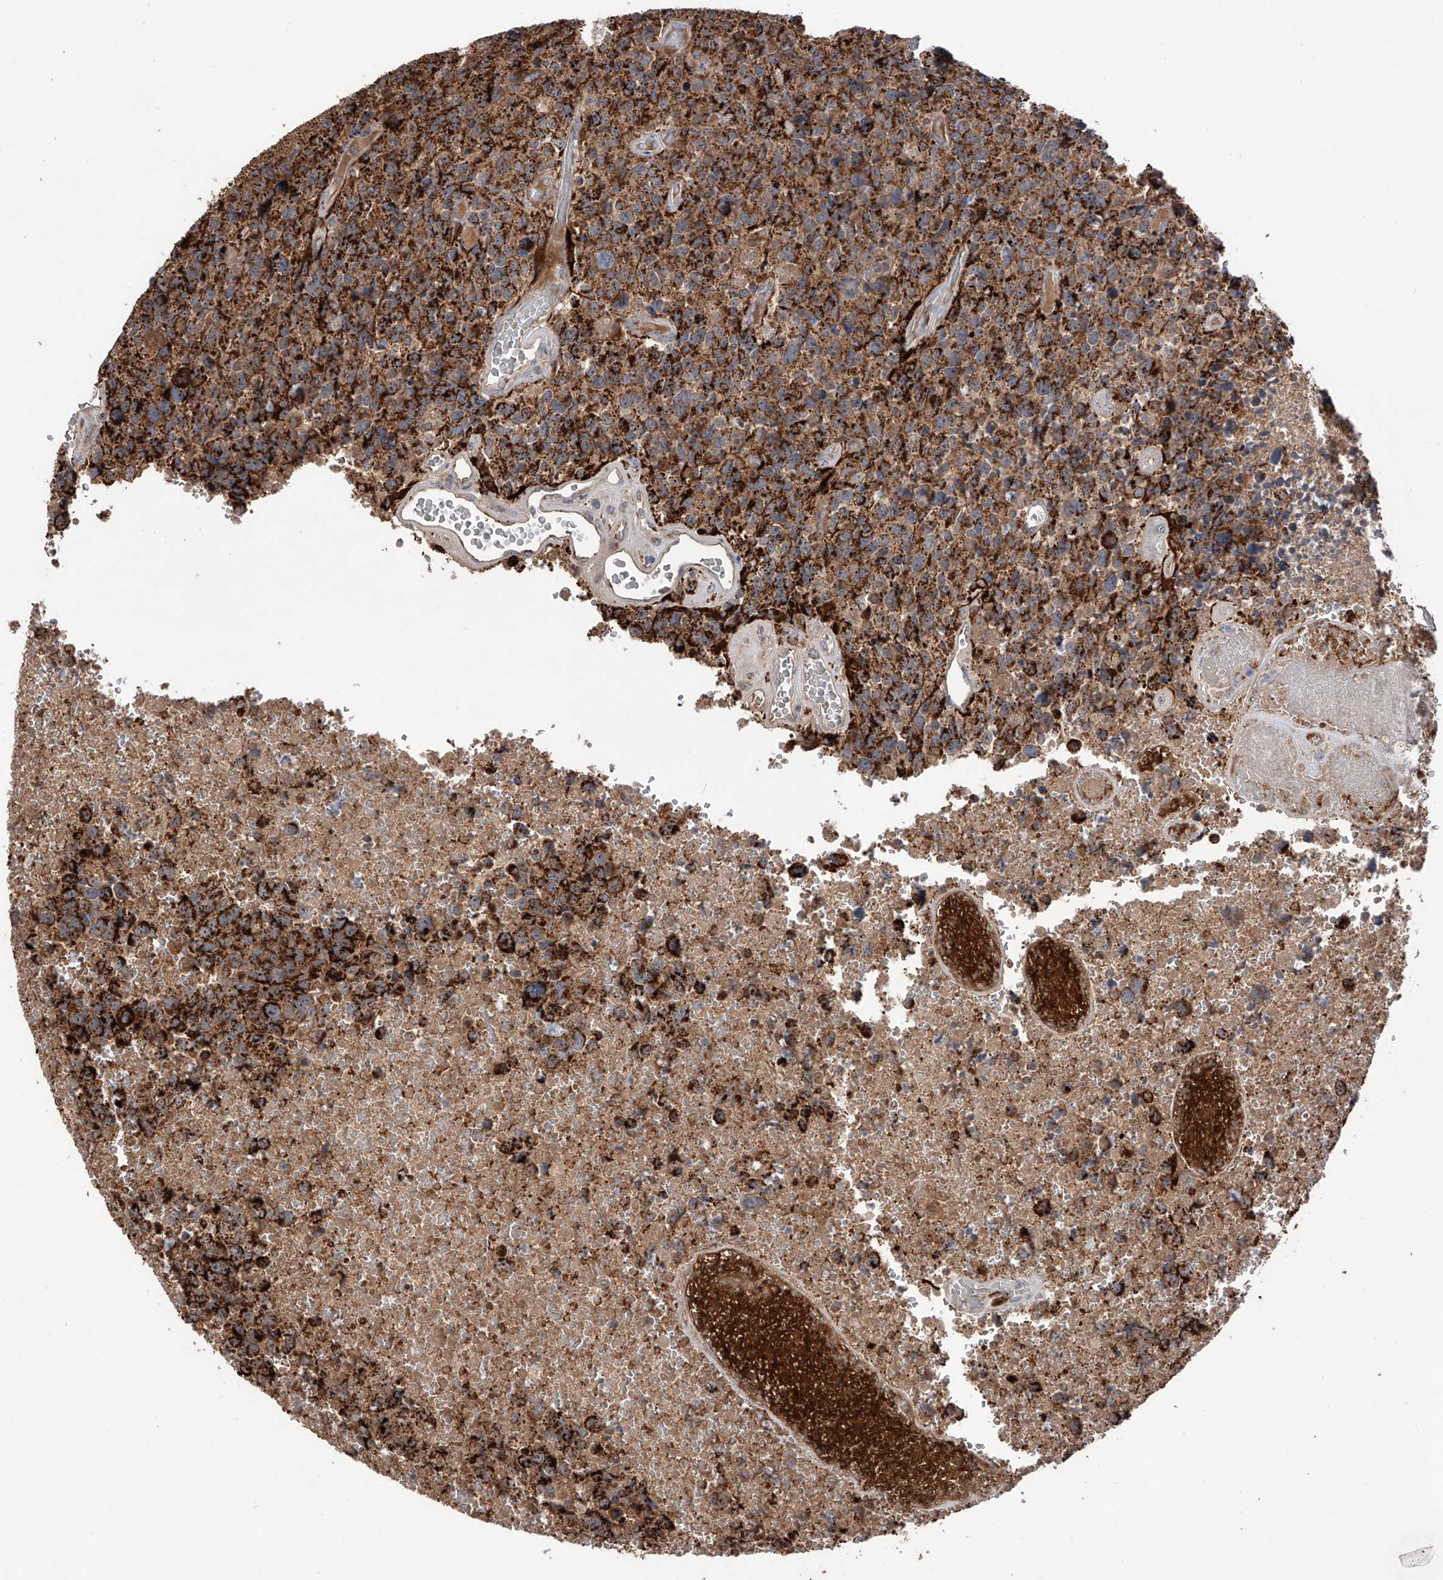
{"staining": {"intensity": "moderate", "quantity": ">75%", "location": "cytoplasmic/membranous"}, "tissue": "glioma", "cell_type": "Tumor cells", "image_type": "cancer", "snomed": [{"axis": "morphology", "description": "Glioma, malignant, High grade"}, {"axis": "topography", "description": "Brain"}], "caption": "DAB immunohistochemical staining of glioma shows moderate cytoplasmic/membranous protein staining in about >75% of tumor cells. The staining was performed using DAB (3,3'-diaminobenzidine) to visualize the protein expression in brown, while the nuclei were stained in blue with hematoxylin (Magnification: 20x).", "gene": "EDN1", "patient": {"sex": "male", "age": 69}}